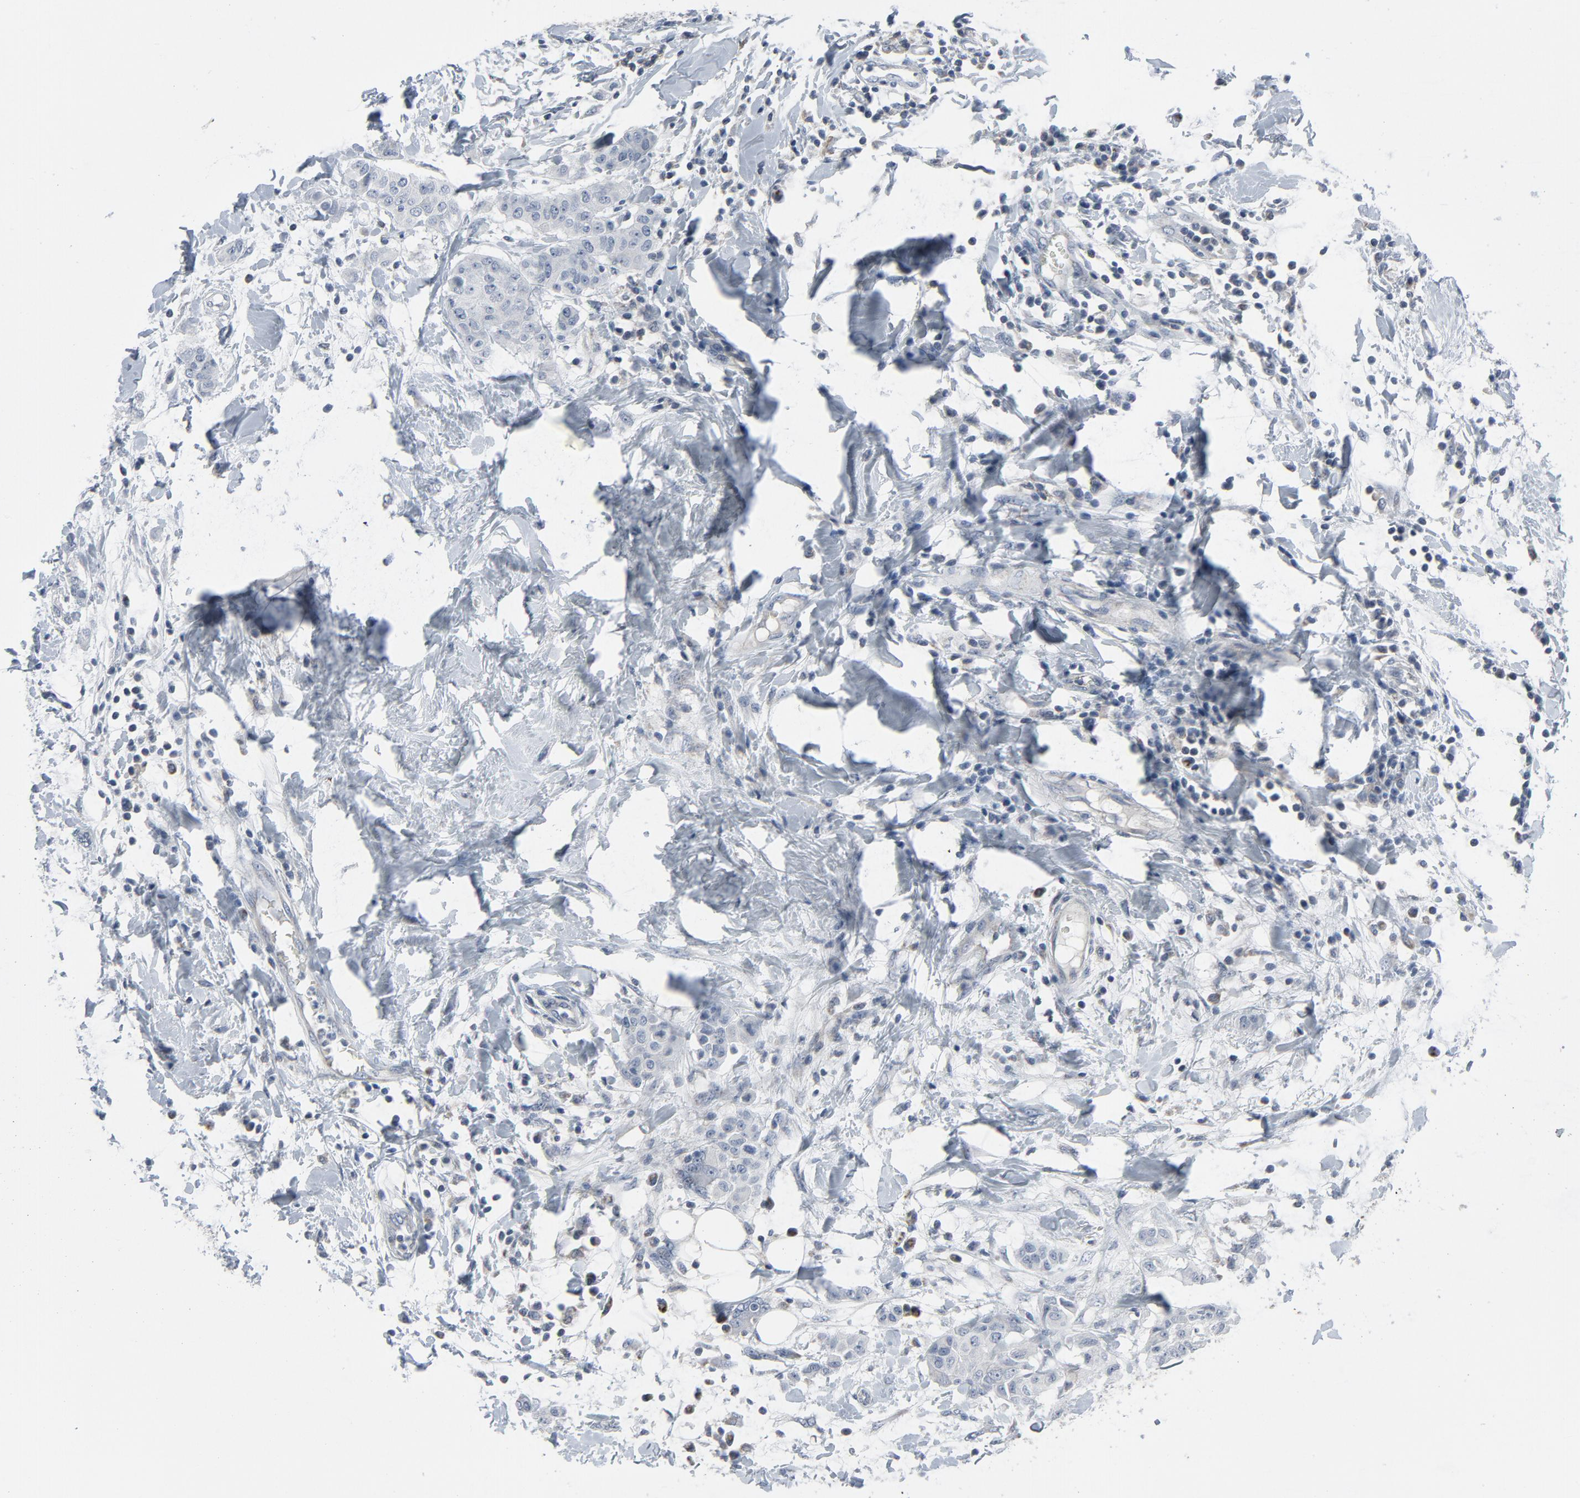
{"staining": {"intensity": "negative", "quantity": "none", "location": "none"}, "tissue": "breast cancer", "cell_type": "Tumor cells", "image_type": "cancer", "snomed": [{"axis": "morphology", "description": "Duct carcinoma"}, {"axis": "topography", "description": "Breast"}], "caption": "Intraductal carcinoma (breast) was stained to show a protein in brown. There is no significant expression in tumor cells.", "gene": "GPX2", "patient": {"sex": "female", "age": 40}}